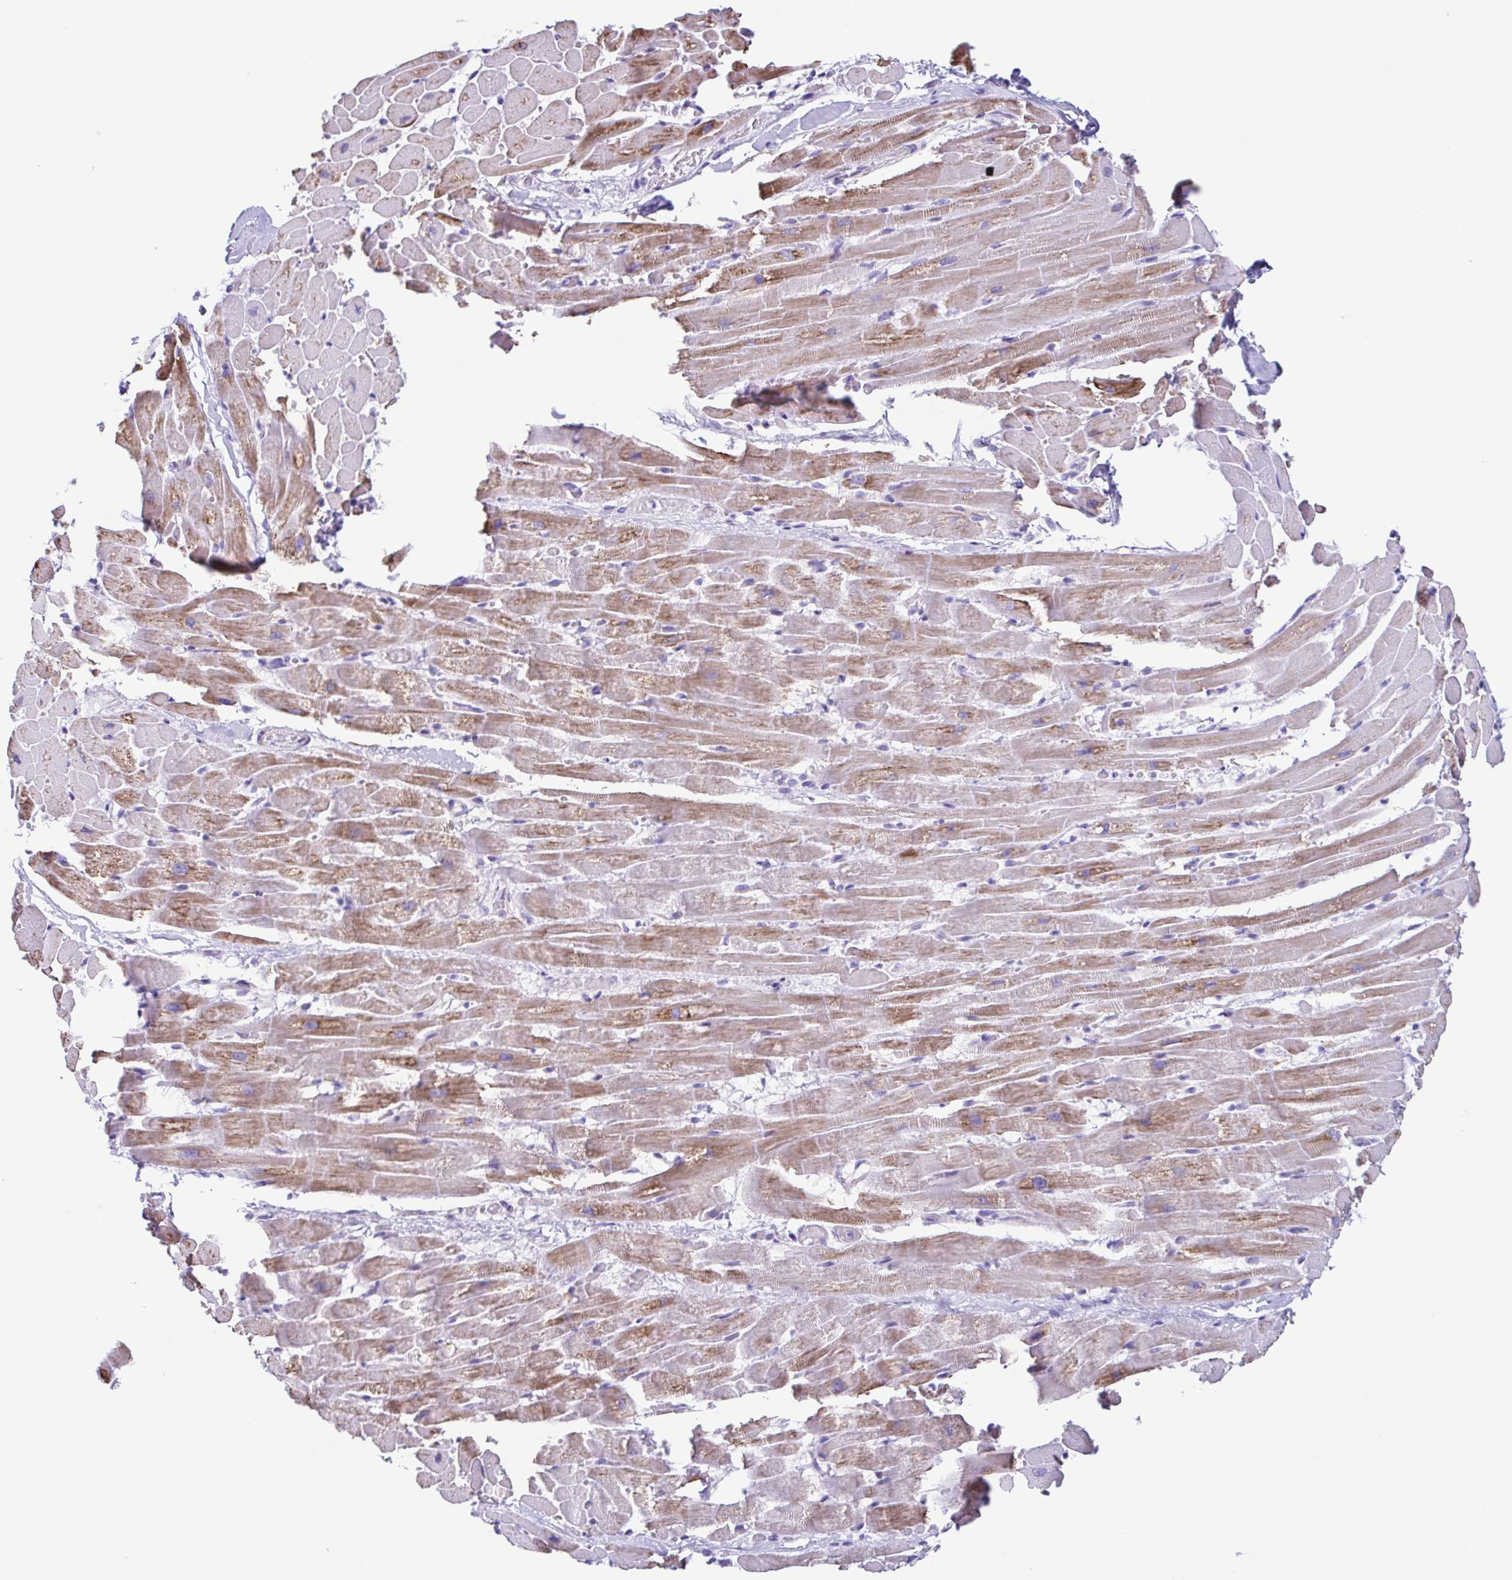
{"staining": {"intensity": "moderate", "quantity": "25%-75%", "location": "cytoplasmic/membranous"}, "tissue": "heart muscle", "cell_type": "Cardiomyocytes", "image_type": "normal", "snomed": [{"axis": "morphology", "description": "Normal tissue, NOS"}, {"axis": "topography", "description": "Heart"}], "caption": "Benign heart muscle shows moderate cytoplasmic/membranous positivity in about 25%-75% of cardiomyocytes, visualized by immunohistochemistry. (DAB = brown stain, brightfield microscopy at high magnification).", "gene": "ACTRT3", "patient": {"sex": "male", "age": 37}}